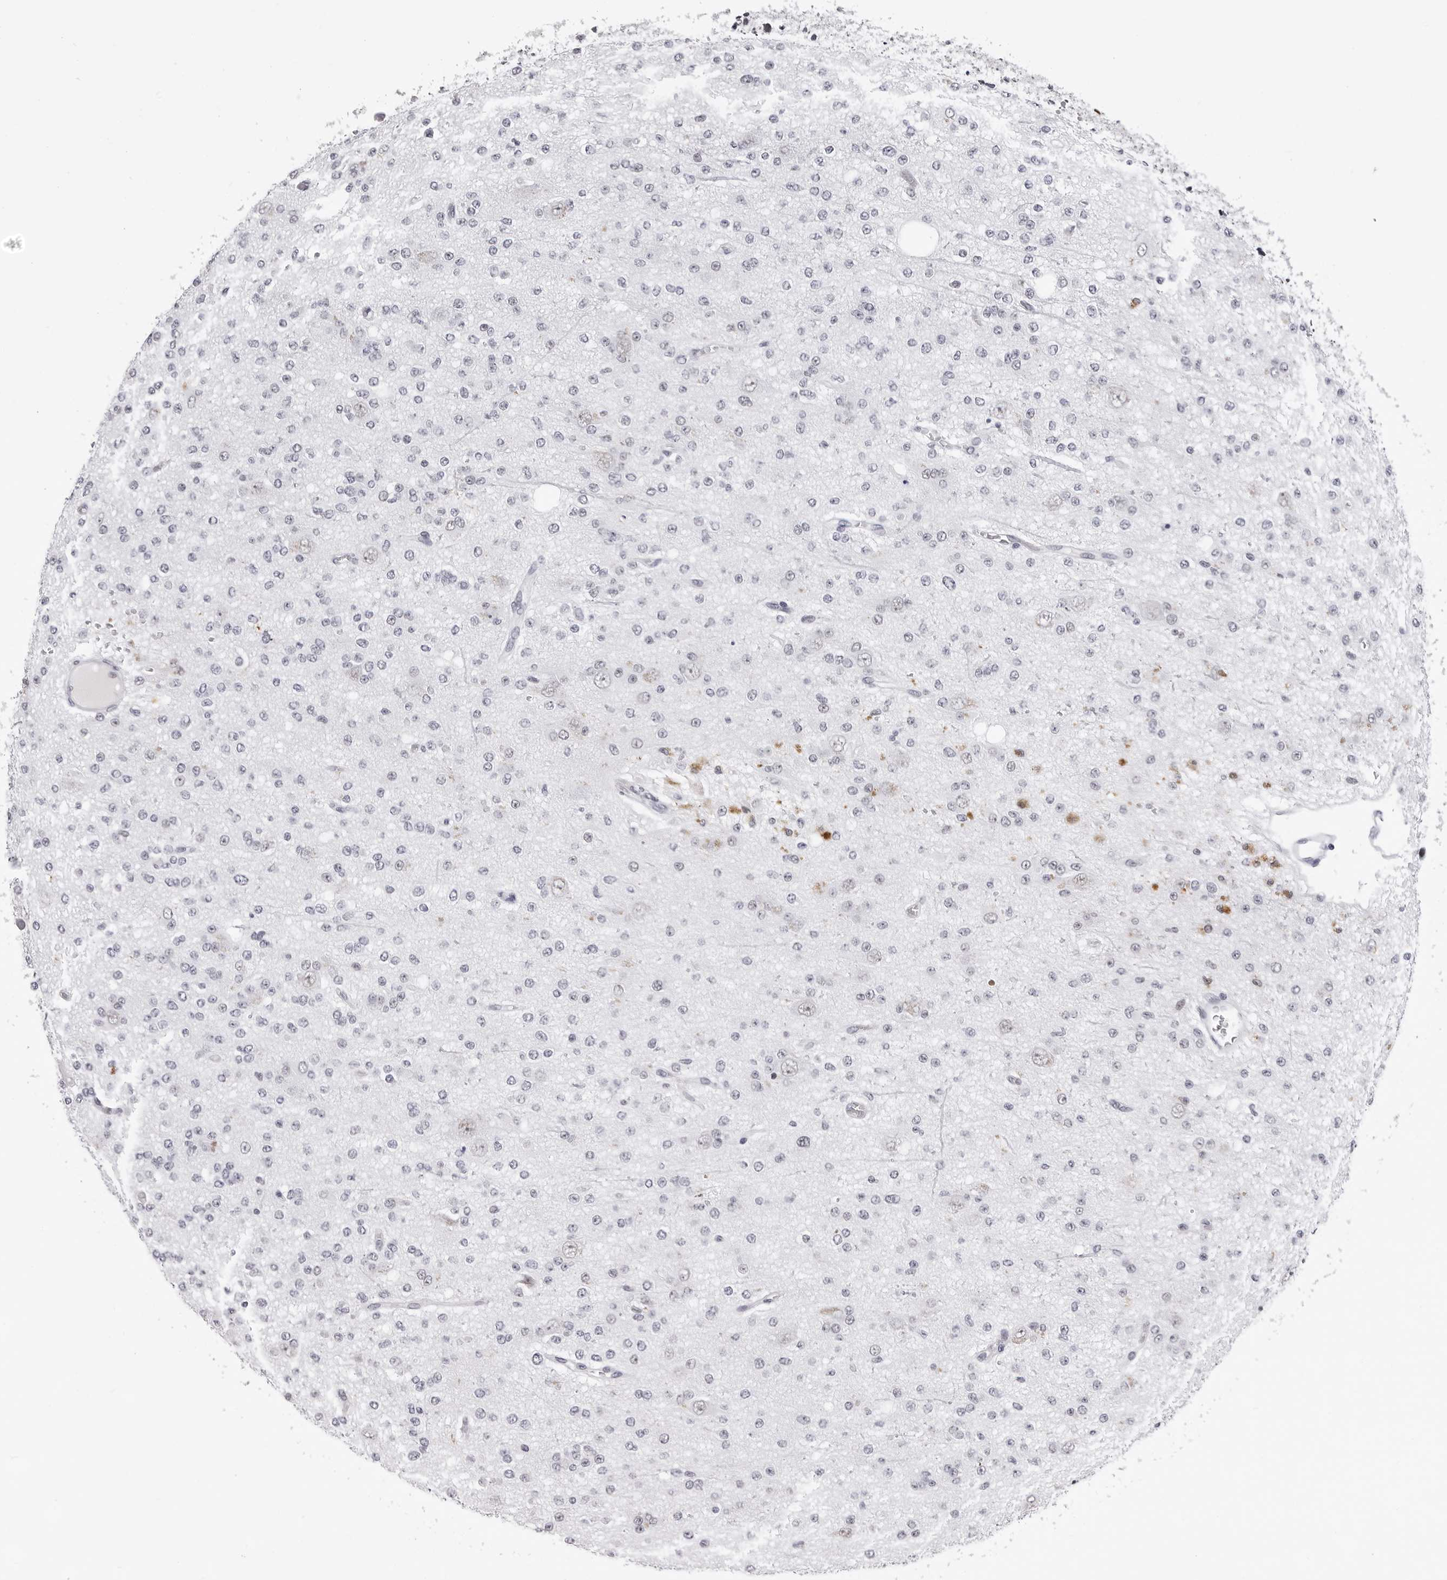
{"staining": {"intensity": "negative", "quantity": "none", "location": "none"}, "tissue": "glioma", "cell_type": "Tumor cells", "image_type": "cancer", "snomed": [{"axis": "morphology", "description": "Glioma, malignant, Low grade"}, {"axis": "topography", "description": "Brain"}], "caption": "The micrograph reveals no staining of tumor cells in malignant glioma (low-grade).", "gene": "SF3B4", "patient": {"sex": "male", "age": 38}}